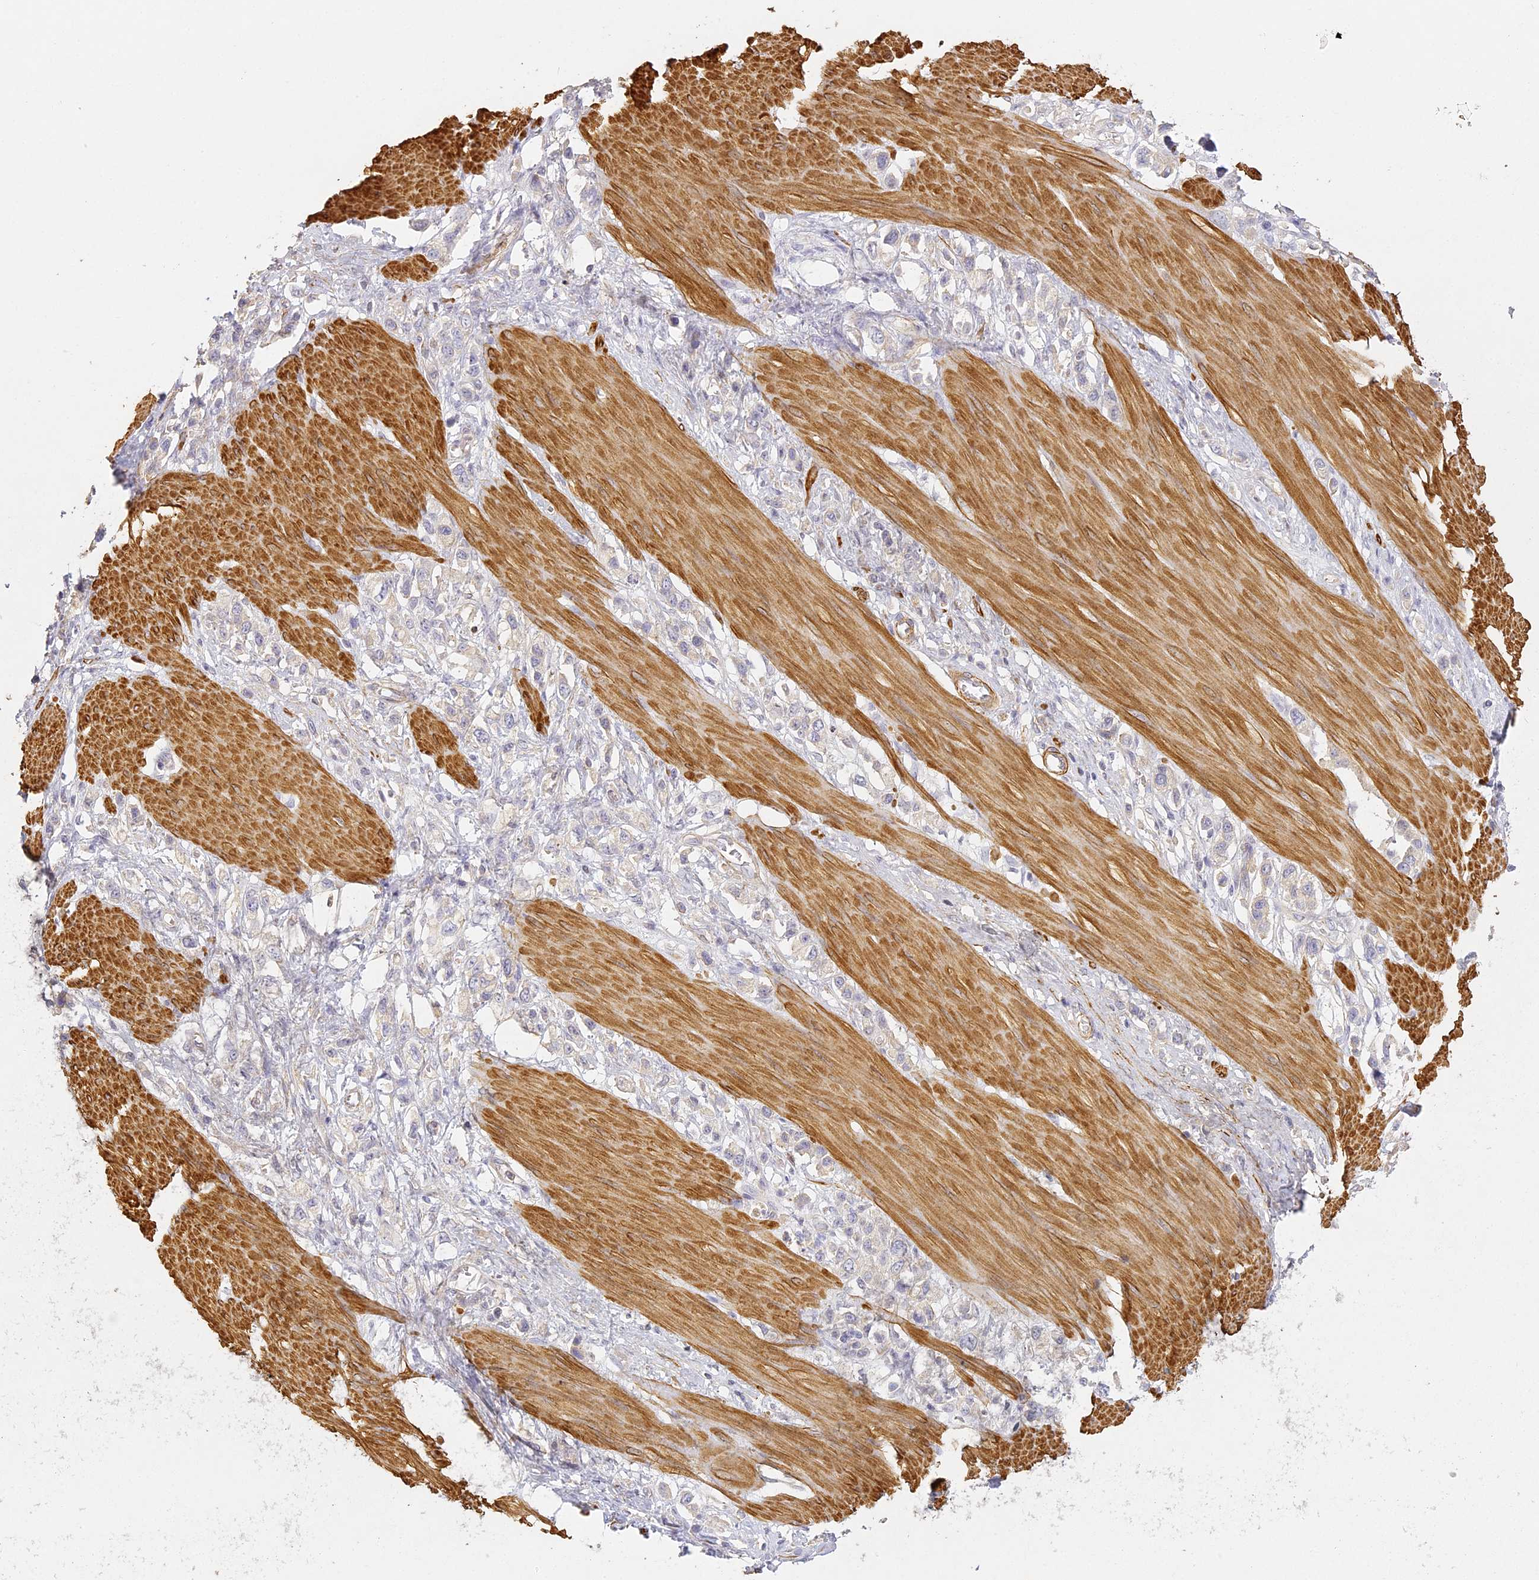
{"staining": {"intensity": "negative", "quantity": "none", "location": "none"}, "tissue": "stomach cancer", "cell_type": "Tumor cells", "image_type": "cancer", "snomed": [{"axis": "morphology", "description": "Adenocarcinoma, NOS"}, {"axis": "topography", "description": "Stomach"}], "caption": "This histopathology image is of stomach cancer stained with immunohistochemistry (IHC) to label a protein in brown with the nuclei are counter-stained blue. There is no expression in tumor cells. The staining was performed using DAB (3,3'-diaminobenzidine) to visualize the protein expression in brown, while the nuclei were stained in blue with hematoxylin (Magnification: 20x).", "gene": "MED28", "patient": {"sex": "female", "age": 65}}